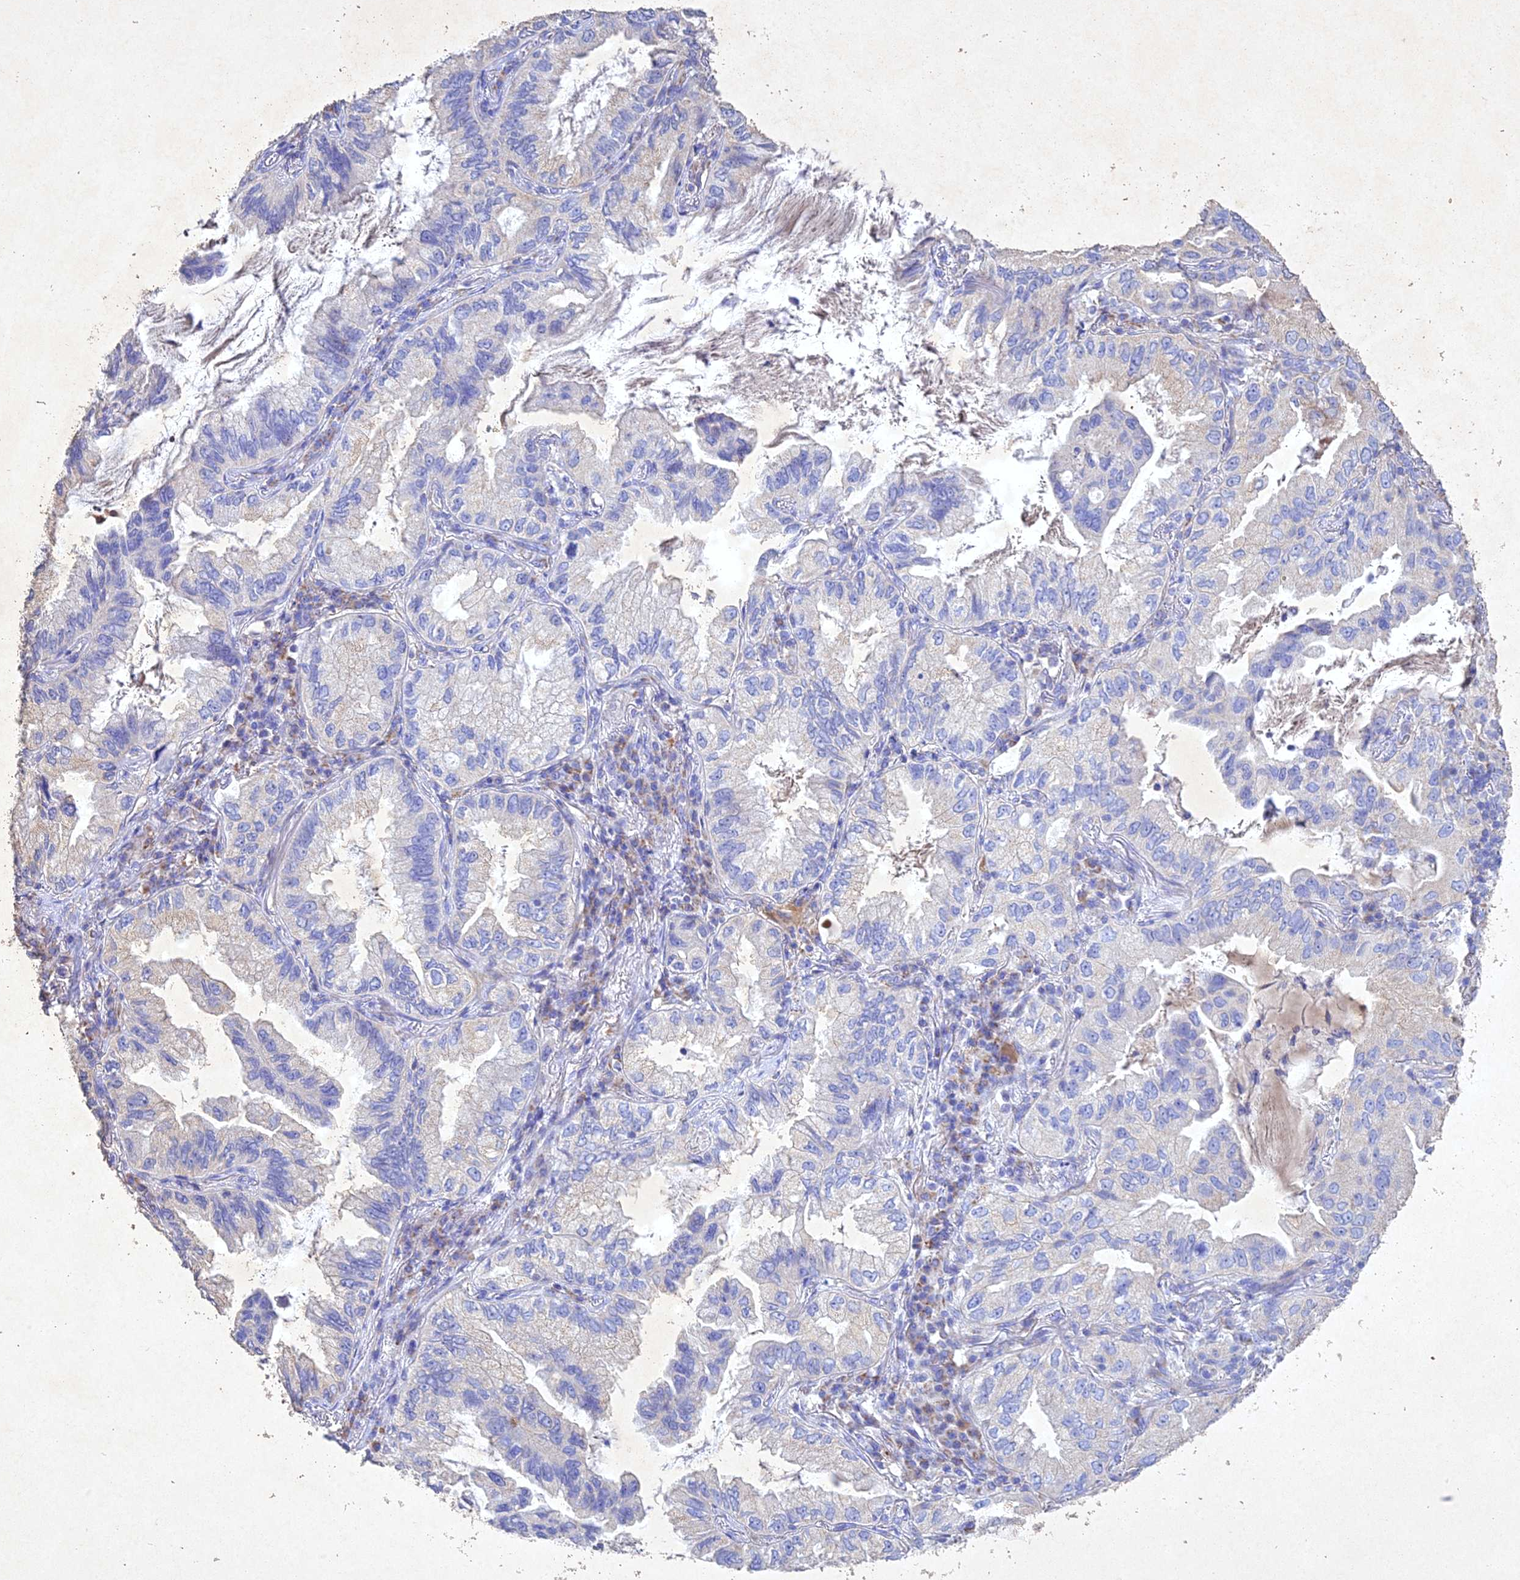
{"staining": {"intensity": "negative", "quantity": "none", "location": "none"}, "tissue": "lung cancer", "cell_type": "Tumor cells", "image_type": "cancer", "snomed": [{"axis": "morphology", "description": "Adenocarcinoma, NOS"}, {"axis": "topography", "description": "Lung"}], "caption": "Lung cancer stained for a protein using IHC reveals no positivity tumor cells.", "gene": "NDUFV1", "patient": {"sex": "female", "age": 69}}